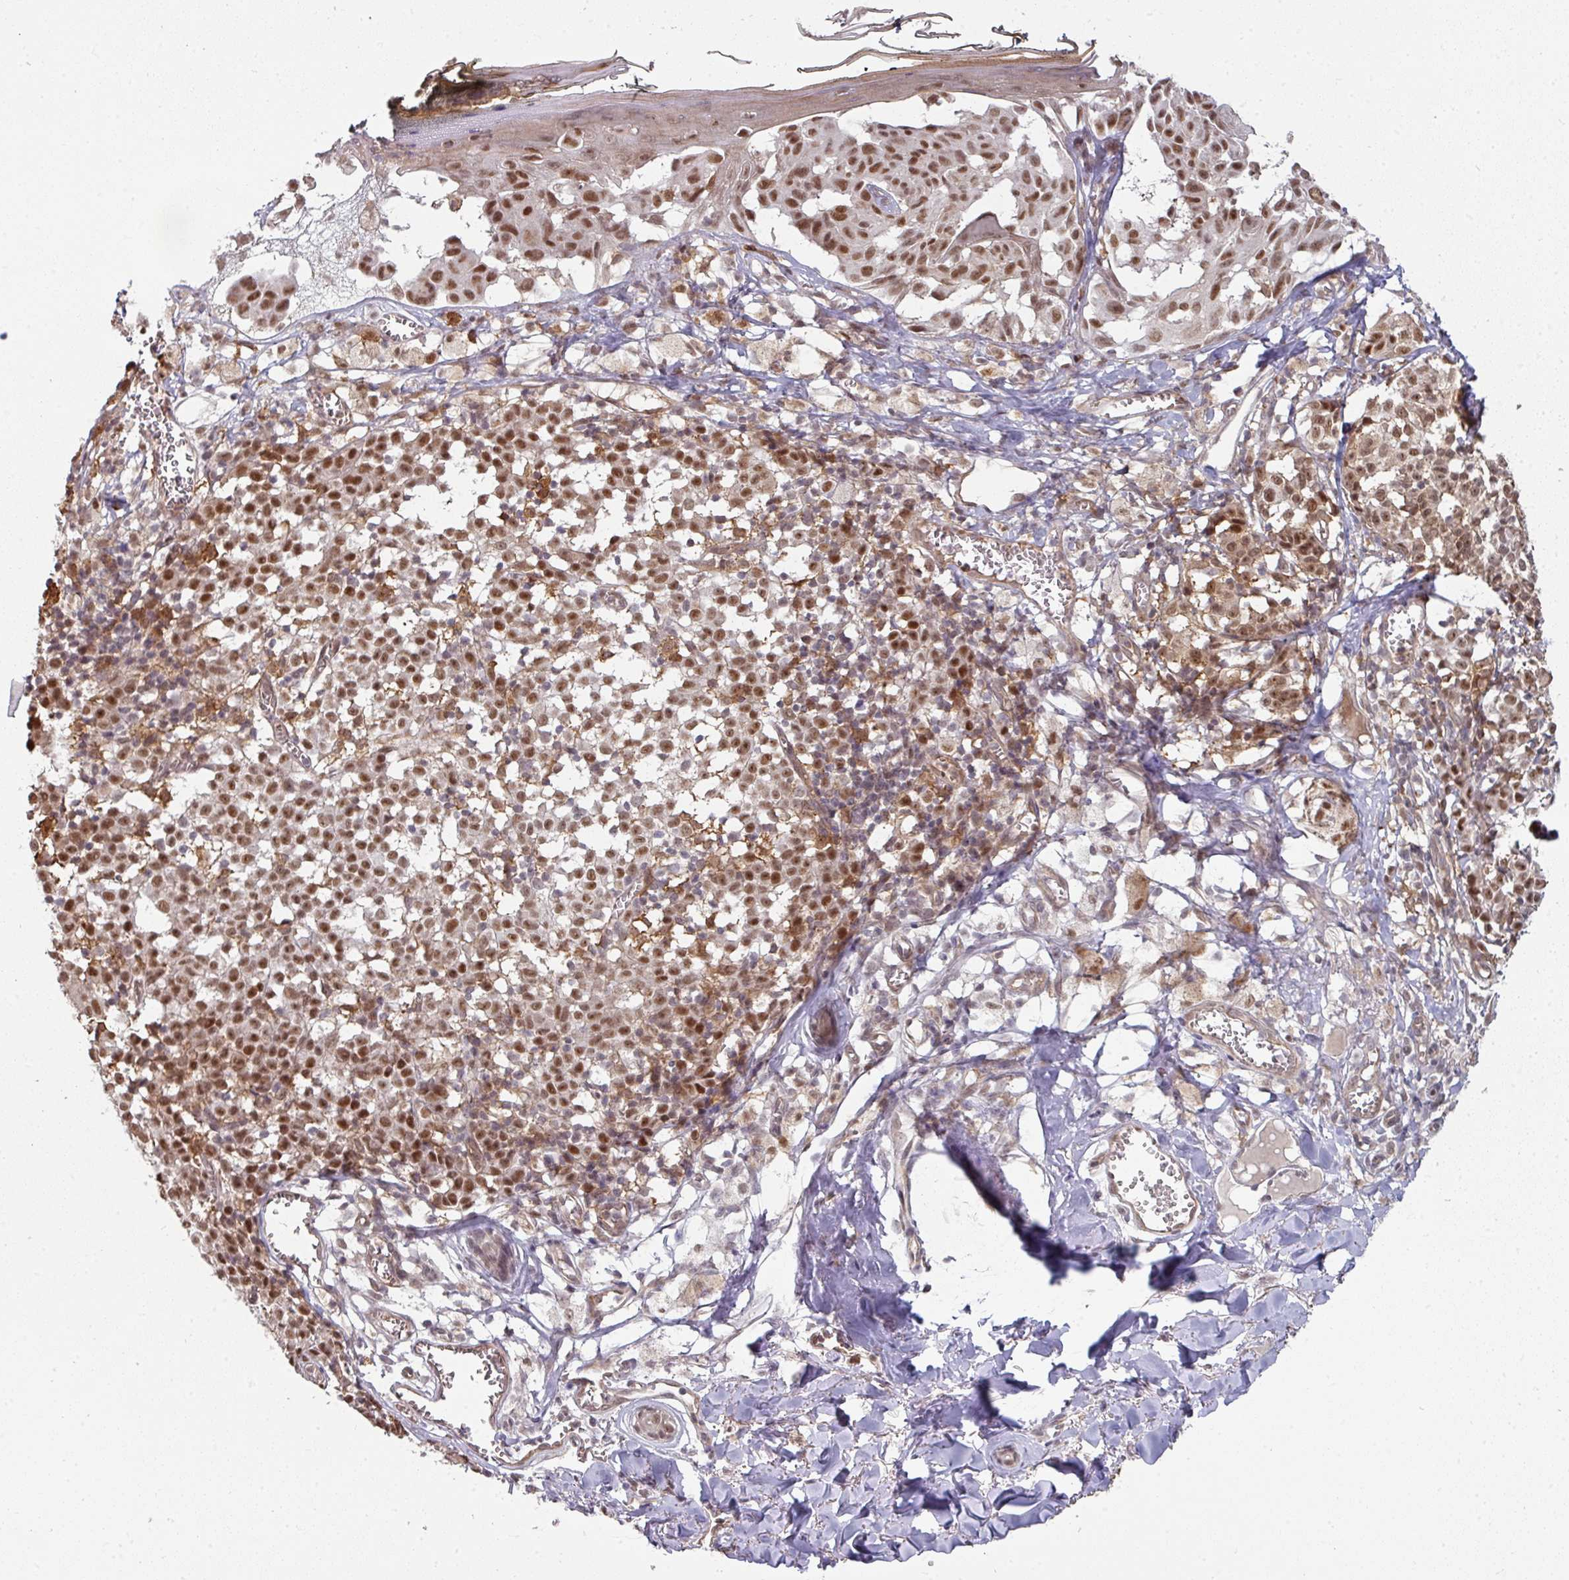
{"staining": {"intensity": "moderate", "quantity": ">75%", "location": "nuclear"}, "tissue": "melanoma", "cell_type": "Tumor cells", "image_type": "cancer", "snomed": [{"axis": "morphology", "description": "Malignant melanoma, NOS"}, {"axis": "topography", "description": "Skin"}], "caption": "Moderate nuclear positivity is seen in about >75% of tumor cells in melanoma. (DAB (3,3'-diaminobenzidine) IHC with brightfield microscopy, high magnification).", "gene": "GTF2H3", "patient": {"sex": "female", "age": 43}}